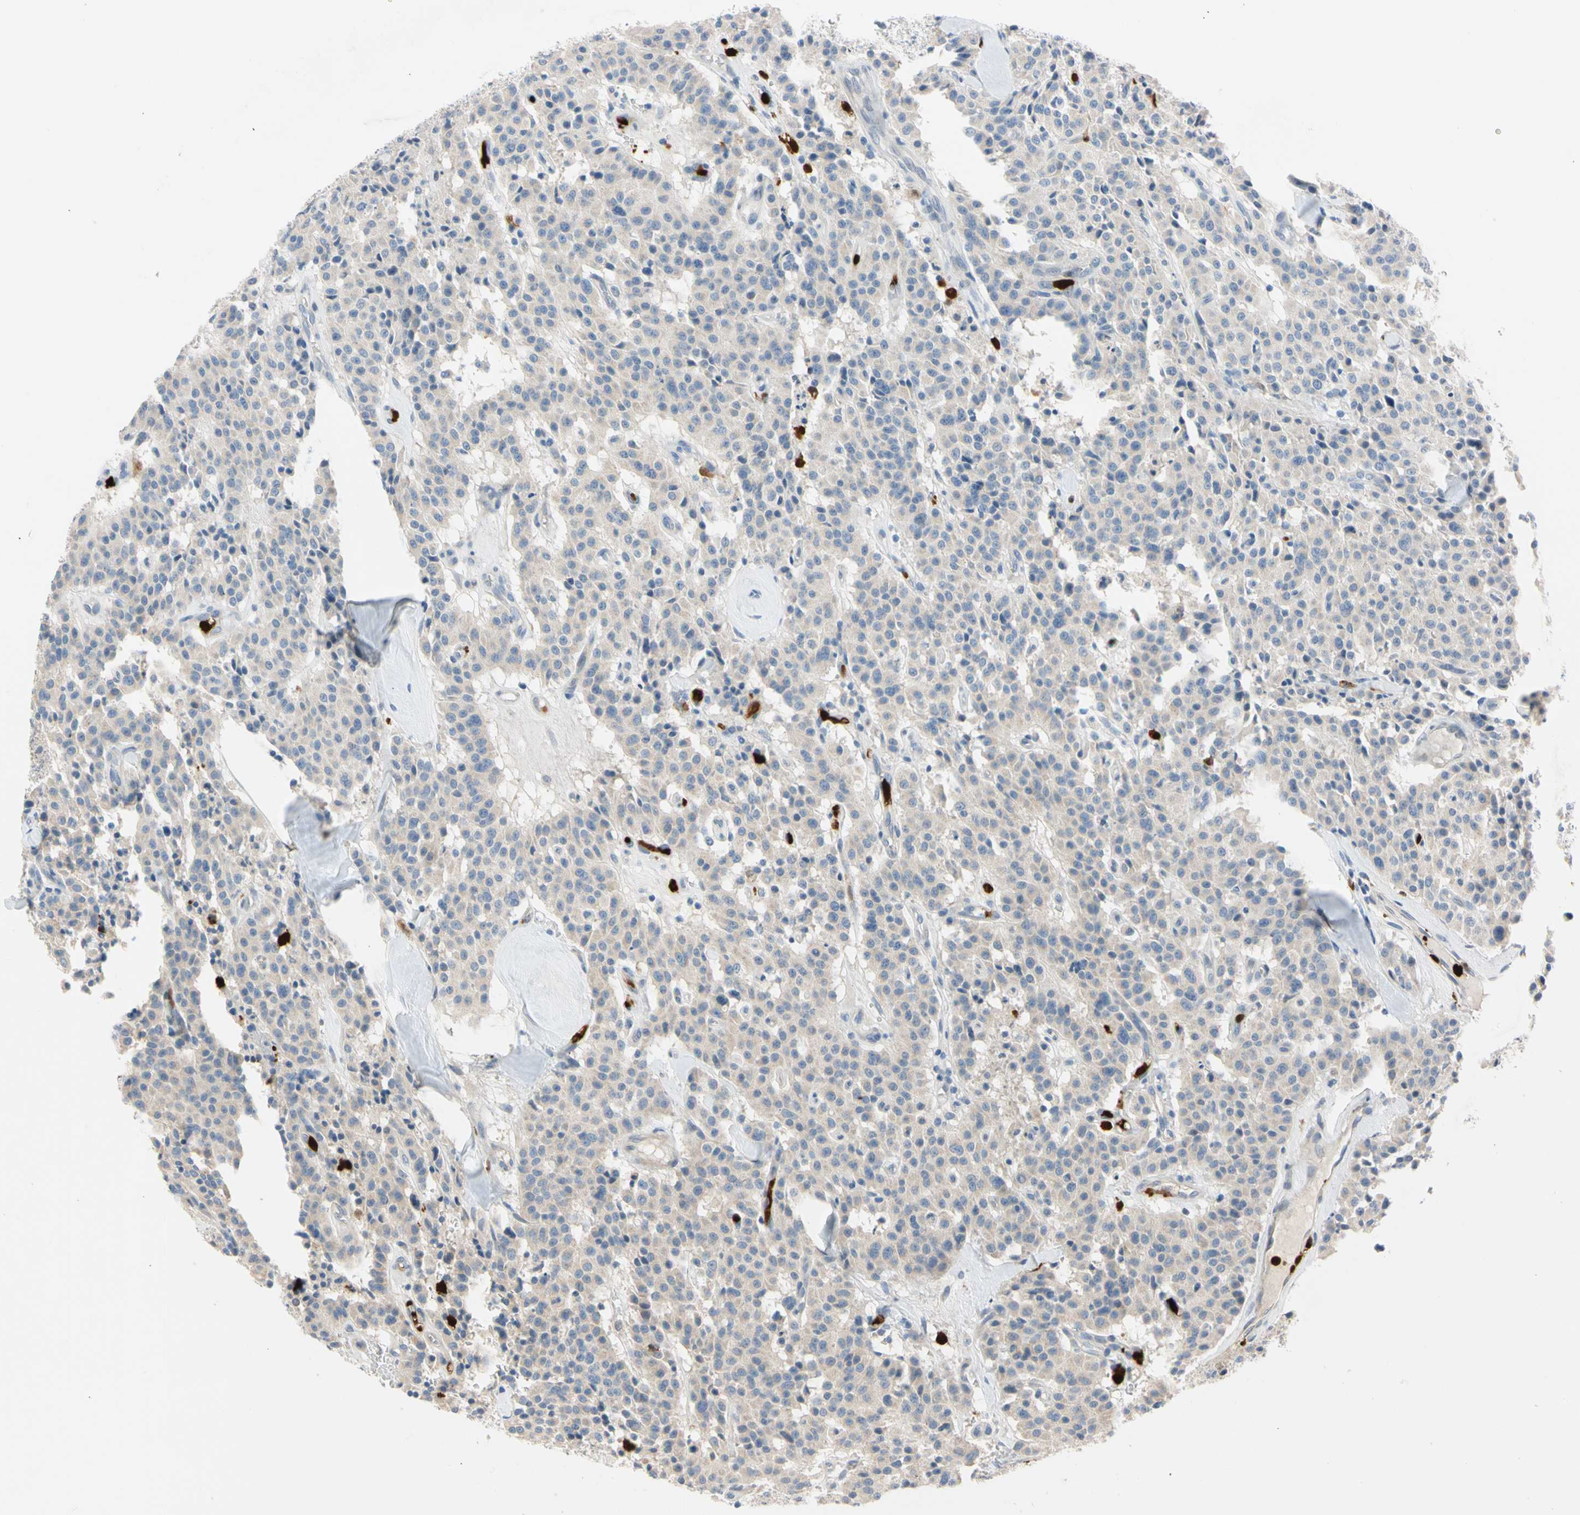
{"staining": {"intensity": "weak", "quantity": "25%-75%", "location": "cytoplasmic/membranous"}, "tissue": "carcinoid", "cell_type": "Tumor cells", "image_type": "cancer", "snomed": [{"axis": "morphology", "description": "Carcinoid, malignant, NOS"}, {"axis": "topography", "description": "Lung"}], "caption": "Protein staining of carcinoid (malignant) tissue demonstrates weak cytoplasmic/membranous staining in about 25%-75% of tumor cells. The staining was performed using DAB to visualize the protein expression in brown, while the nuclei were stained in blue with hematoxylin (Magnification: 20x).", "gene": "TRAF5", "patient": {"sex": "male", "age": 30}}